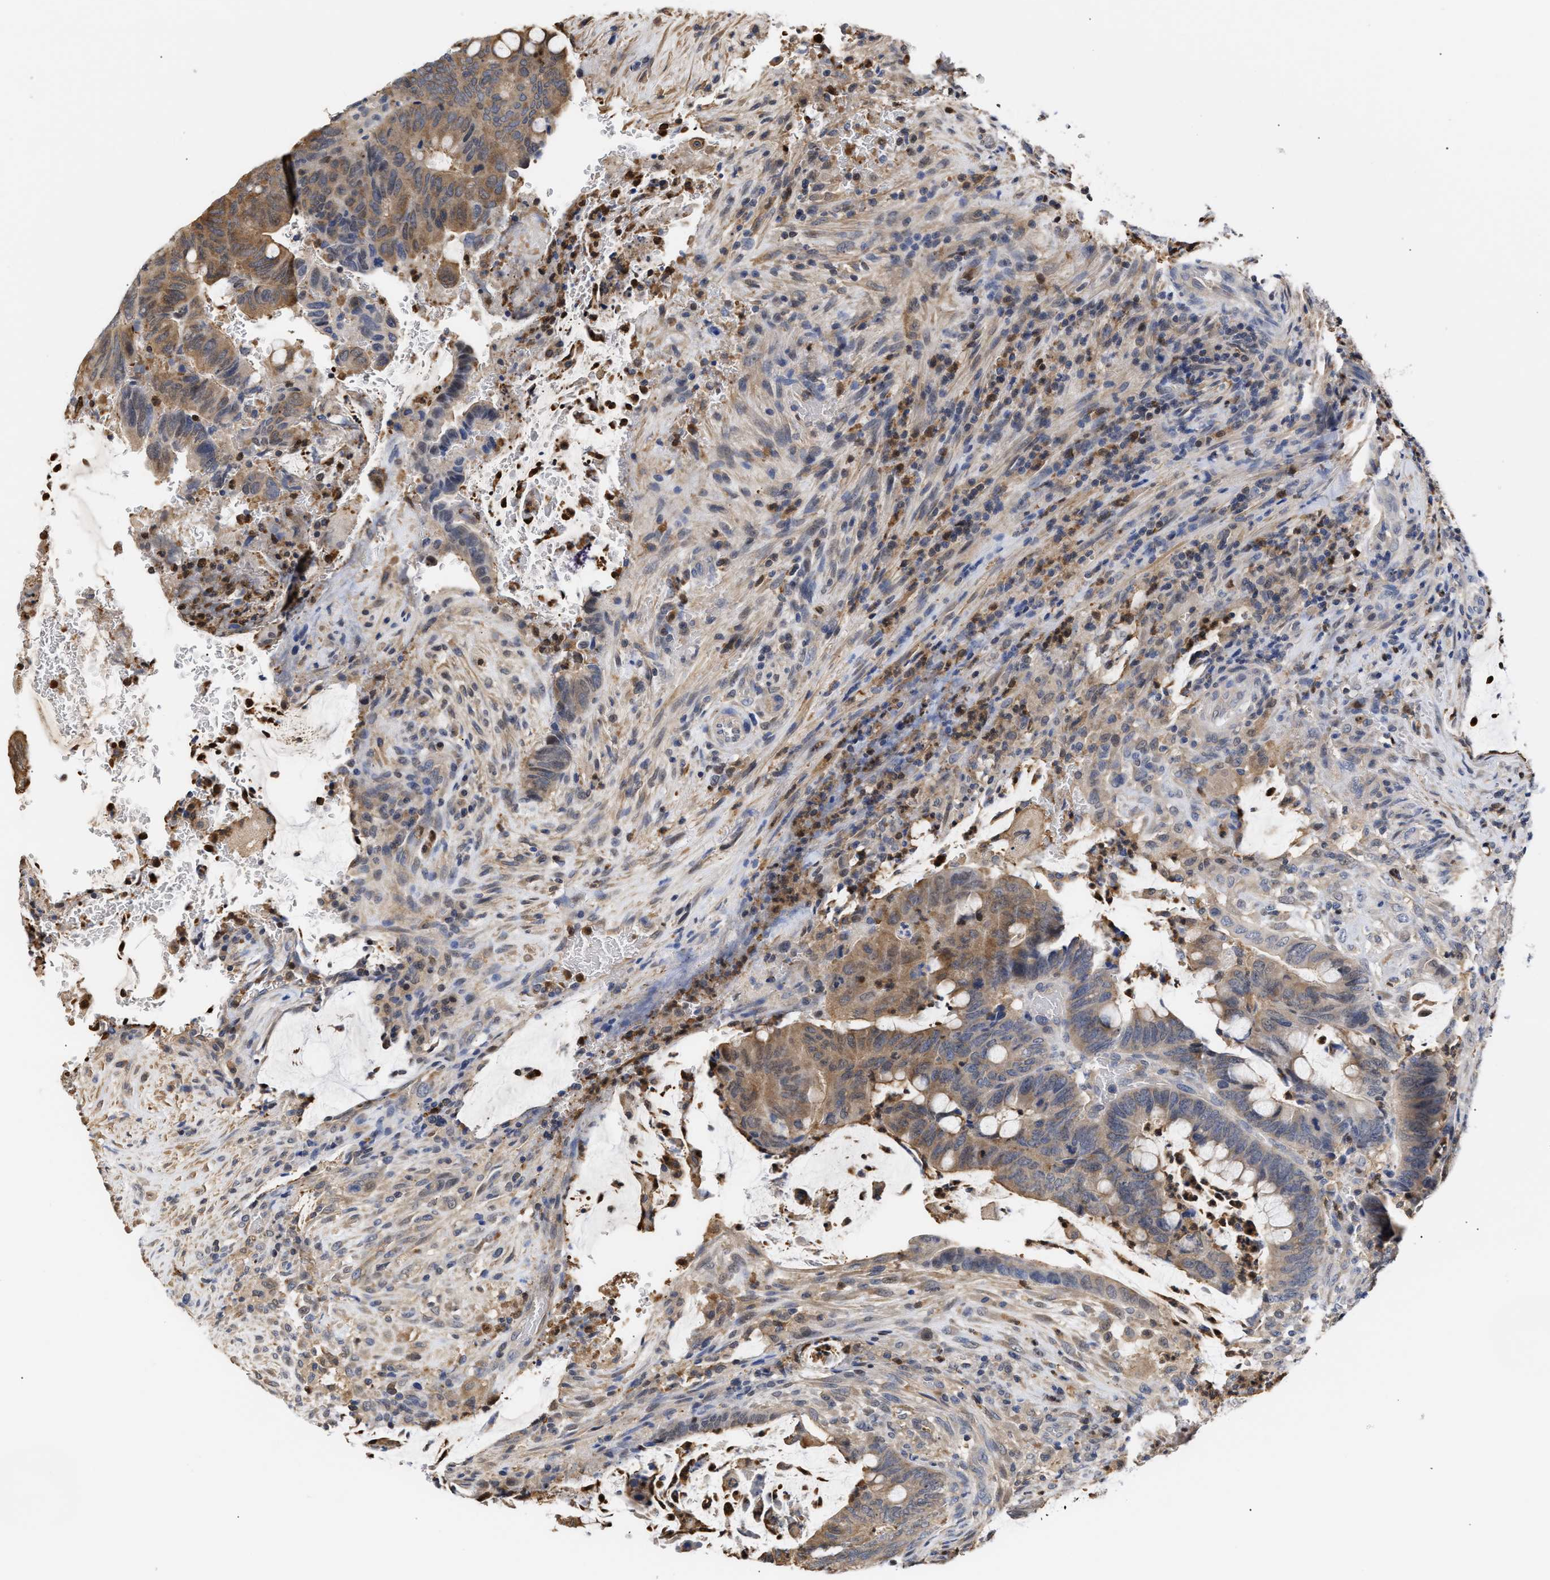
{"staining": {"intensity": "moderate", "quantity": "25%-75%", "location": "cytoplasmic/membranous"}, "tissue": "colorectal cancer", "cell_type": "Tumor cells", "image_type": "cancer", "snomed": [{"axis": "morphology", "description": "Normal tissue, NOS"}, {"axis": "morphology", "description": "Adenocarcinoma, NOS"}, {"axis": "topography", "description": "Rectum"}, {"axis": "topography", "description": "Peripheral nerve tissue"}], "caption": "Colorectal cancer (adenocarcinoma) stained with a protein marker displays moderate staining in tumor cells.", "gene": "KLHDC1", "patient": {"sex": "male", "age": 92}}